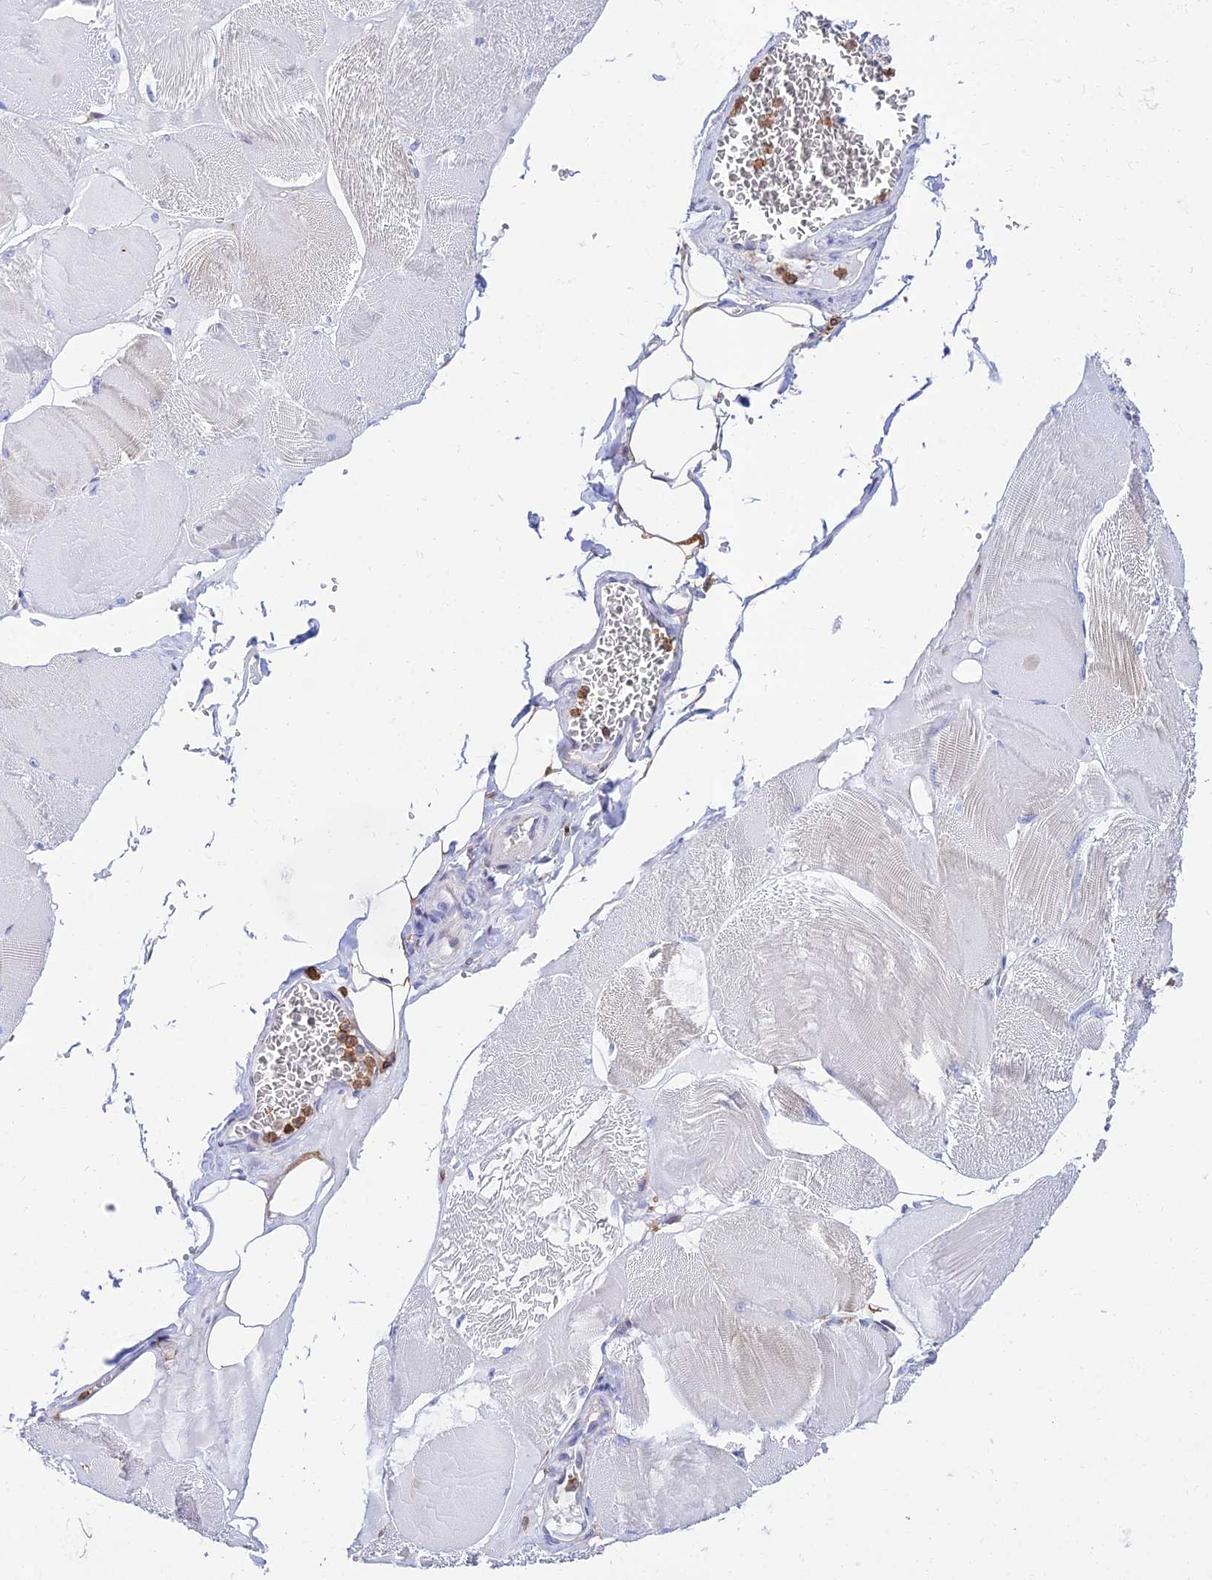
{"staining": {"intensity": "moderate", "quantity": "<25%", "location": "nuclear"}, "tissue": "skeletal muscle", "cell_type": "Myocytes", "image_type": "normal", "snomed": [{"axis": "morphology", "description": "Normal tissue, NOS"}, {"axis": "morphology", "description": "Basal cell carcinoma"}, {"axis": "topography", "description": "Skeletal muscle"}], "caption": "Immunohistochemical staining of normal skeletal muscle shows moderate nuclear protein staining in approximately <25% of myocytes. (IHC, brightfield microscopy, high magnification).", "gene": "SREK1IP1", "patient": {"sex": "female", "age": 64}}